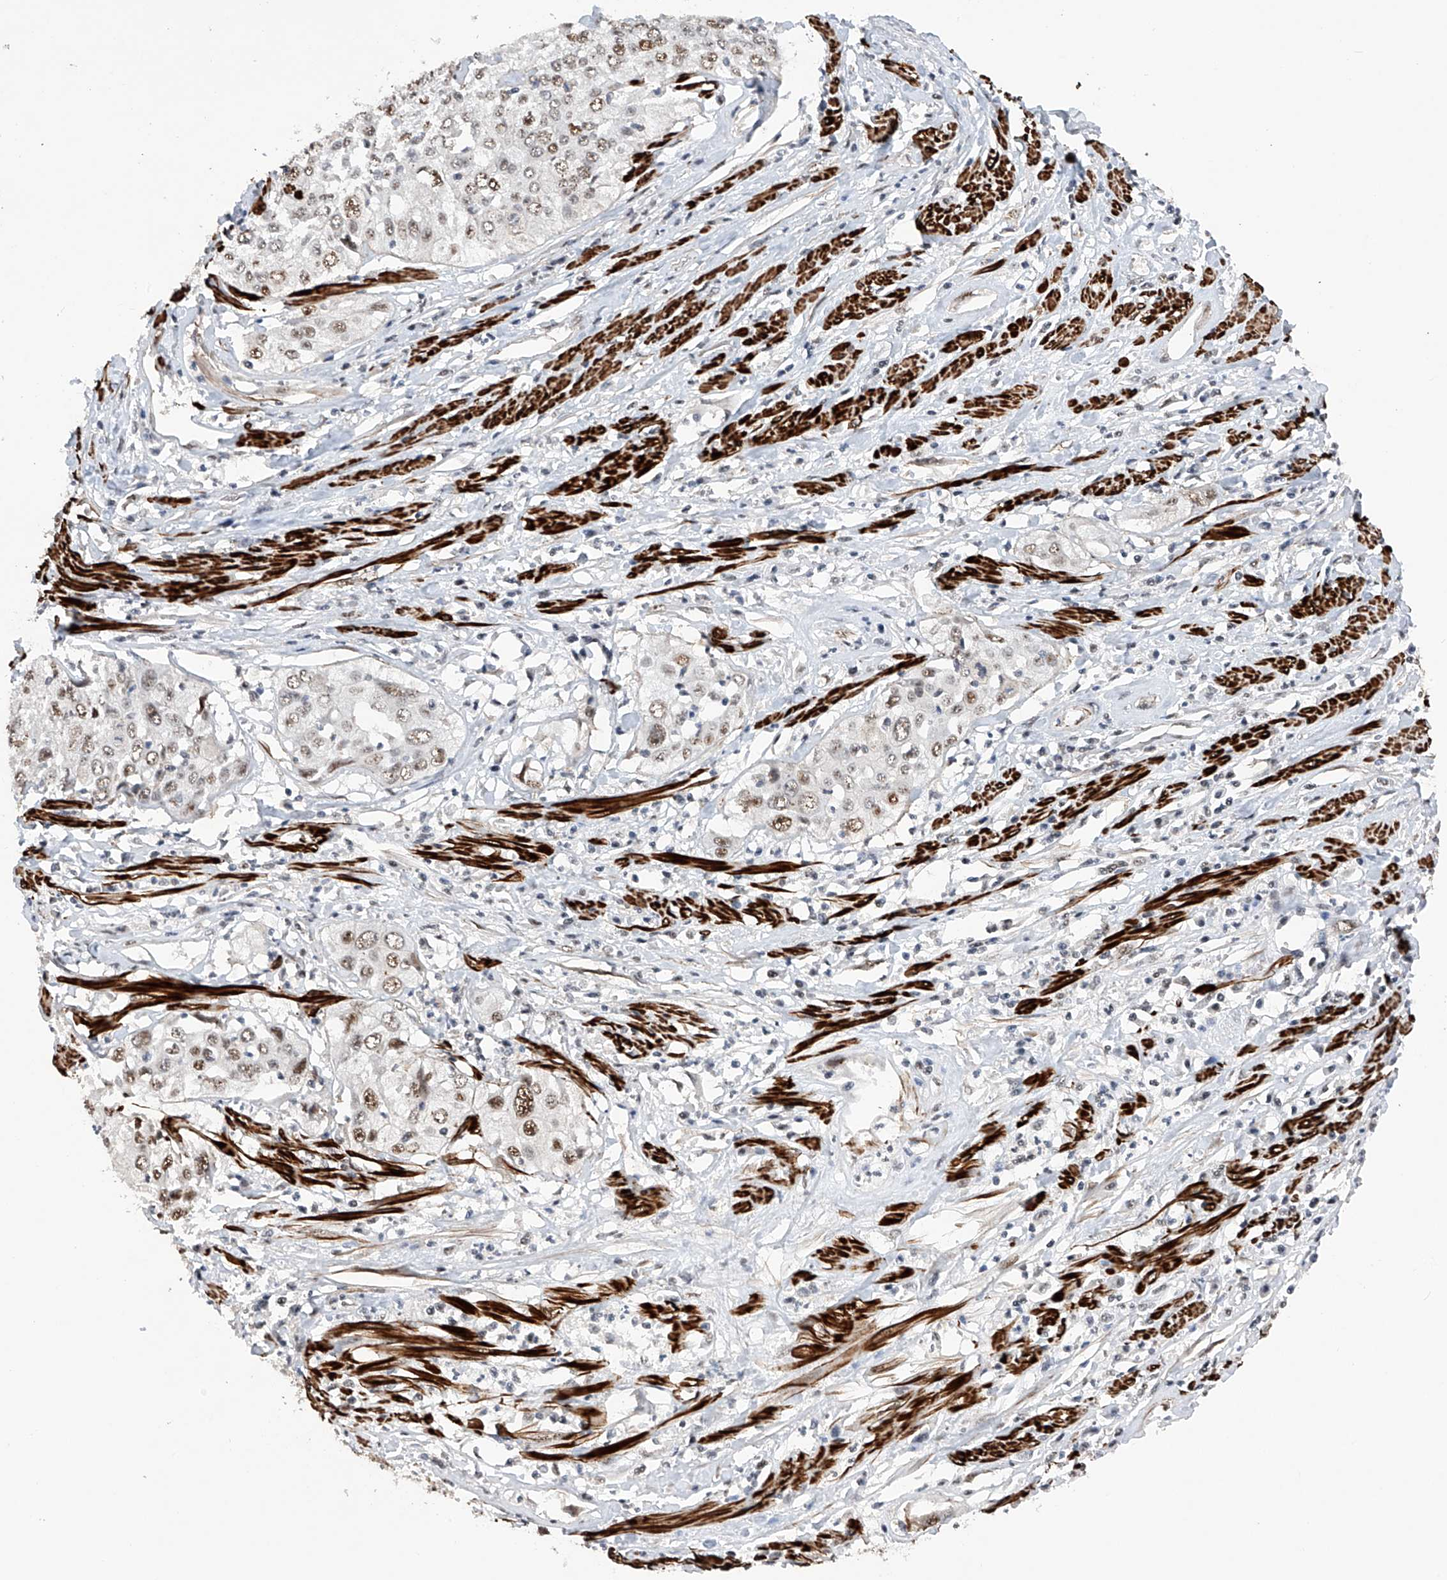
{"staining": {"intensity": "moderate", "quantity": ">75%", "location": "nuclear"}, "tissue": "cervical cancer", "cell_type": "Tumor cells", "image_type": "cancer", "snomed": [{"axis": "morphology", "description": "Squamous cell carcinoma, NOS"}, {"axis": "topography", "description": "Cervix"}], "caption": "IHC micrograph of human cervical squamous cell carcinoma stained for a protein (brown), which reveals medium levels of moderate nuclear staining in approximately >75% of tumor cells.", "gene": "NFATC4", "patient": {"sex": "female", "age": 31}}